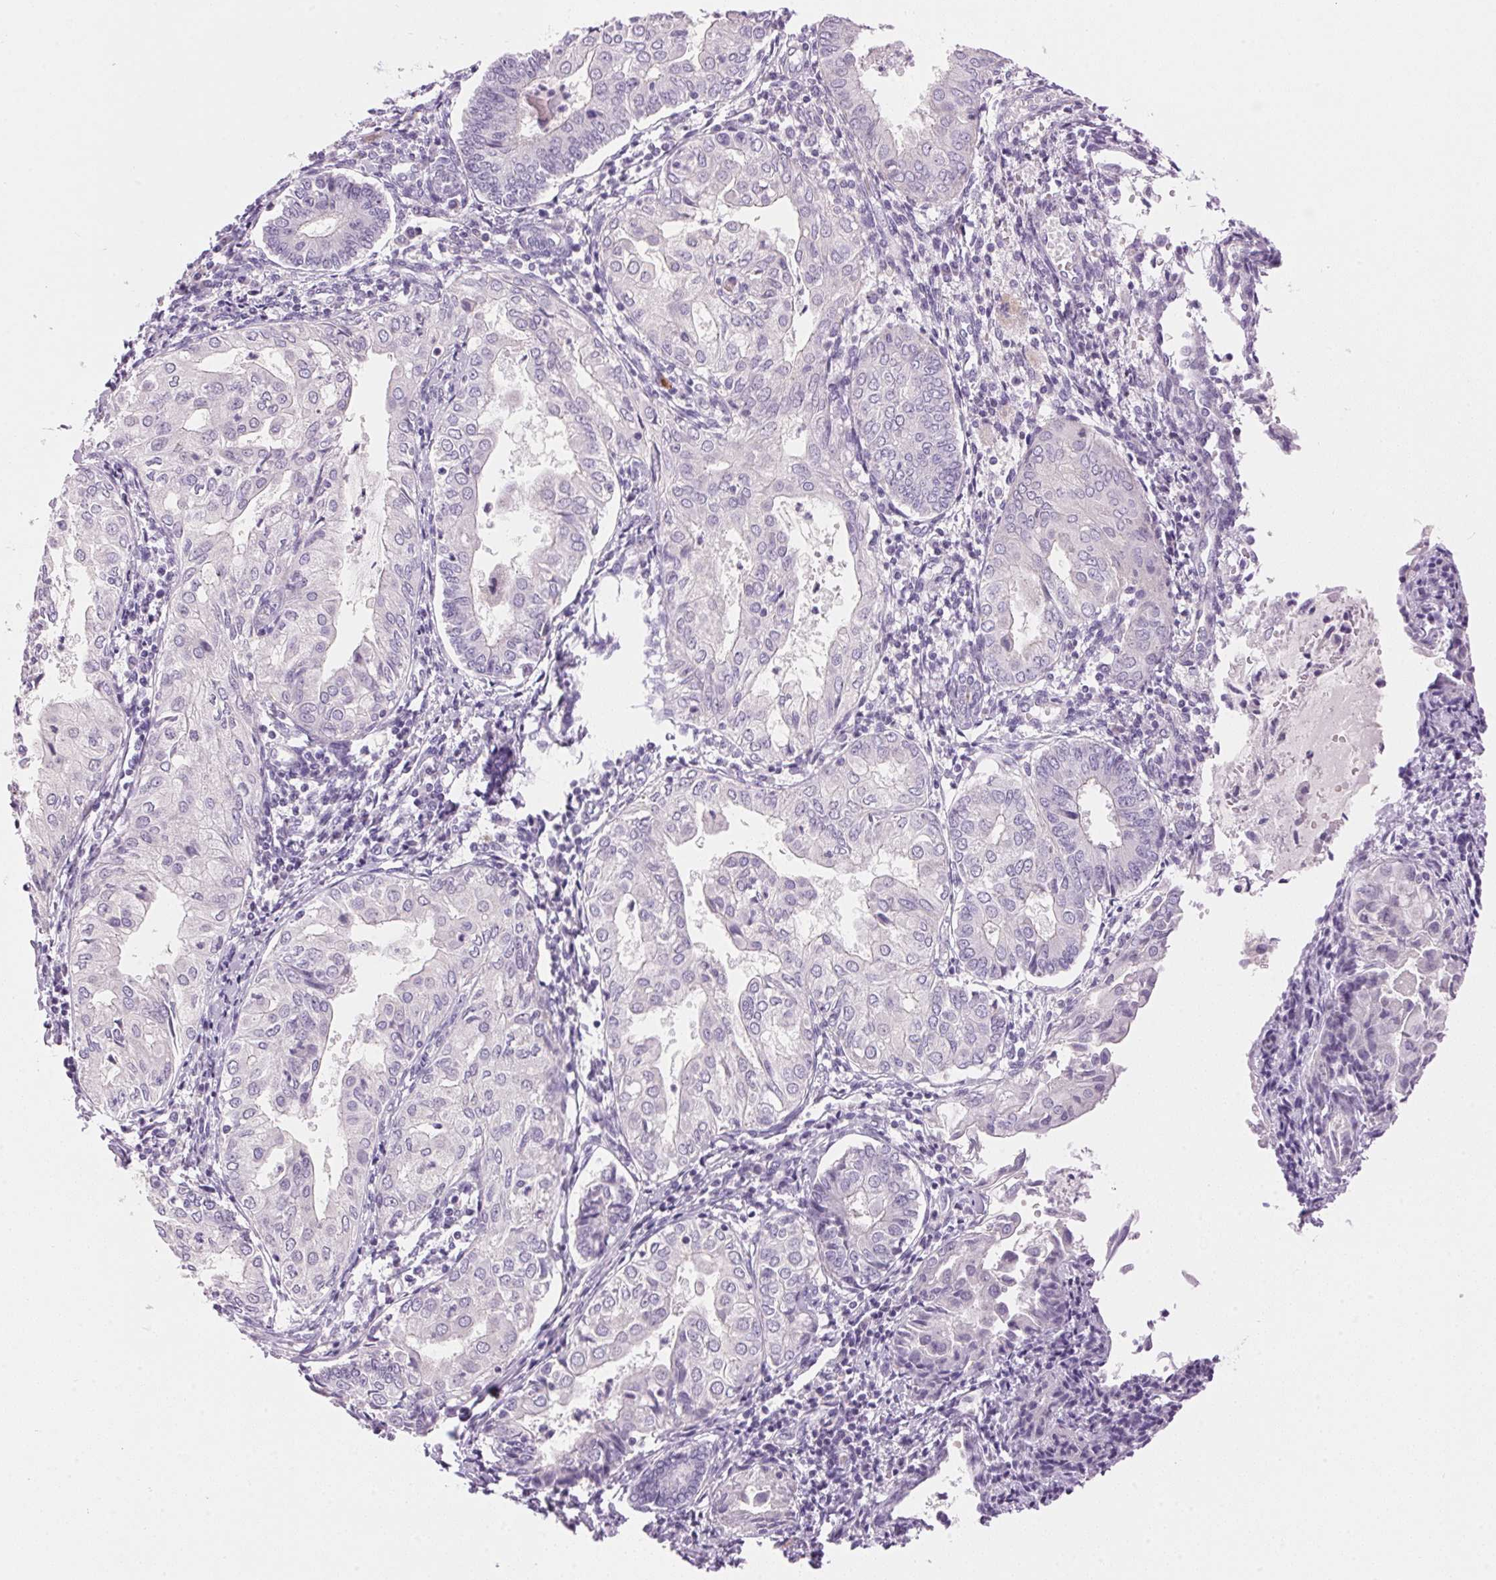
{"staining": {"intensity": "negative", "quantity": "none", "location": "none"}, "tissue": "endometrial cancer", "cell_type": "Tumor cells", "image_type": "cancer", "snomed": [{"axis": "morphology", "description": "Adenocarcinoma, NOS"}, {"axis": "topography", "description": "Endometrium"}], "caption": "Photomicrograph shows no protein positivity in tumor cells of endometrial adenocarcinoma tissue.", "gene": "HSD17B2", "patient": {"sex": "female", "age": 68}}